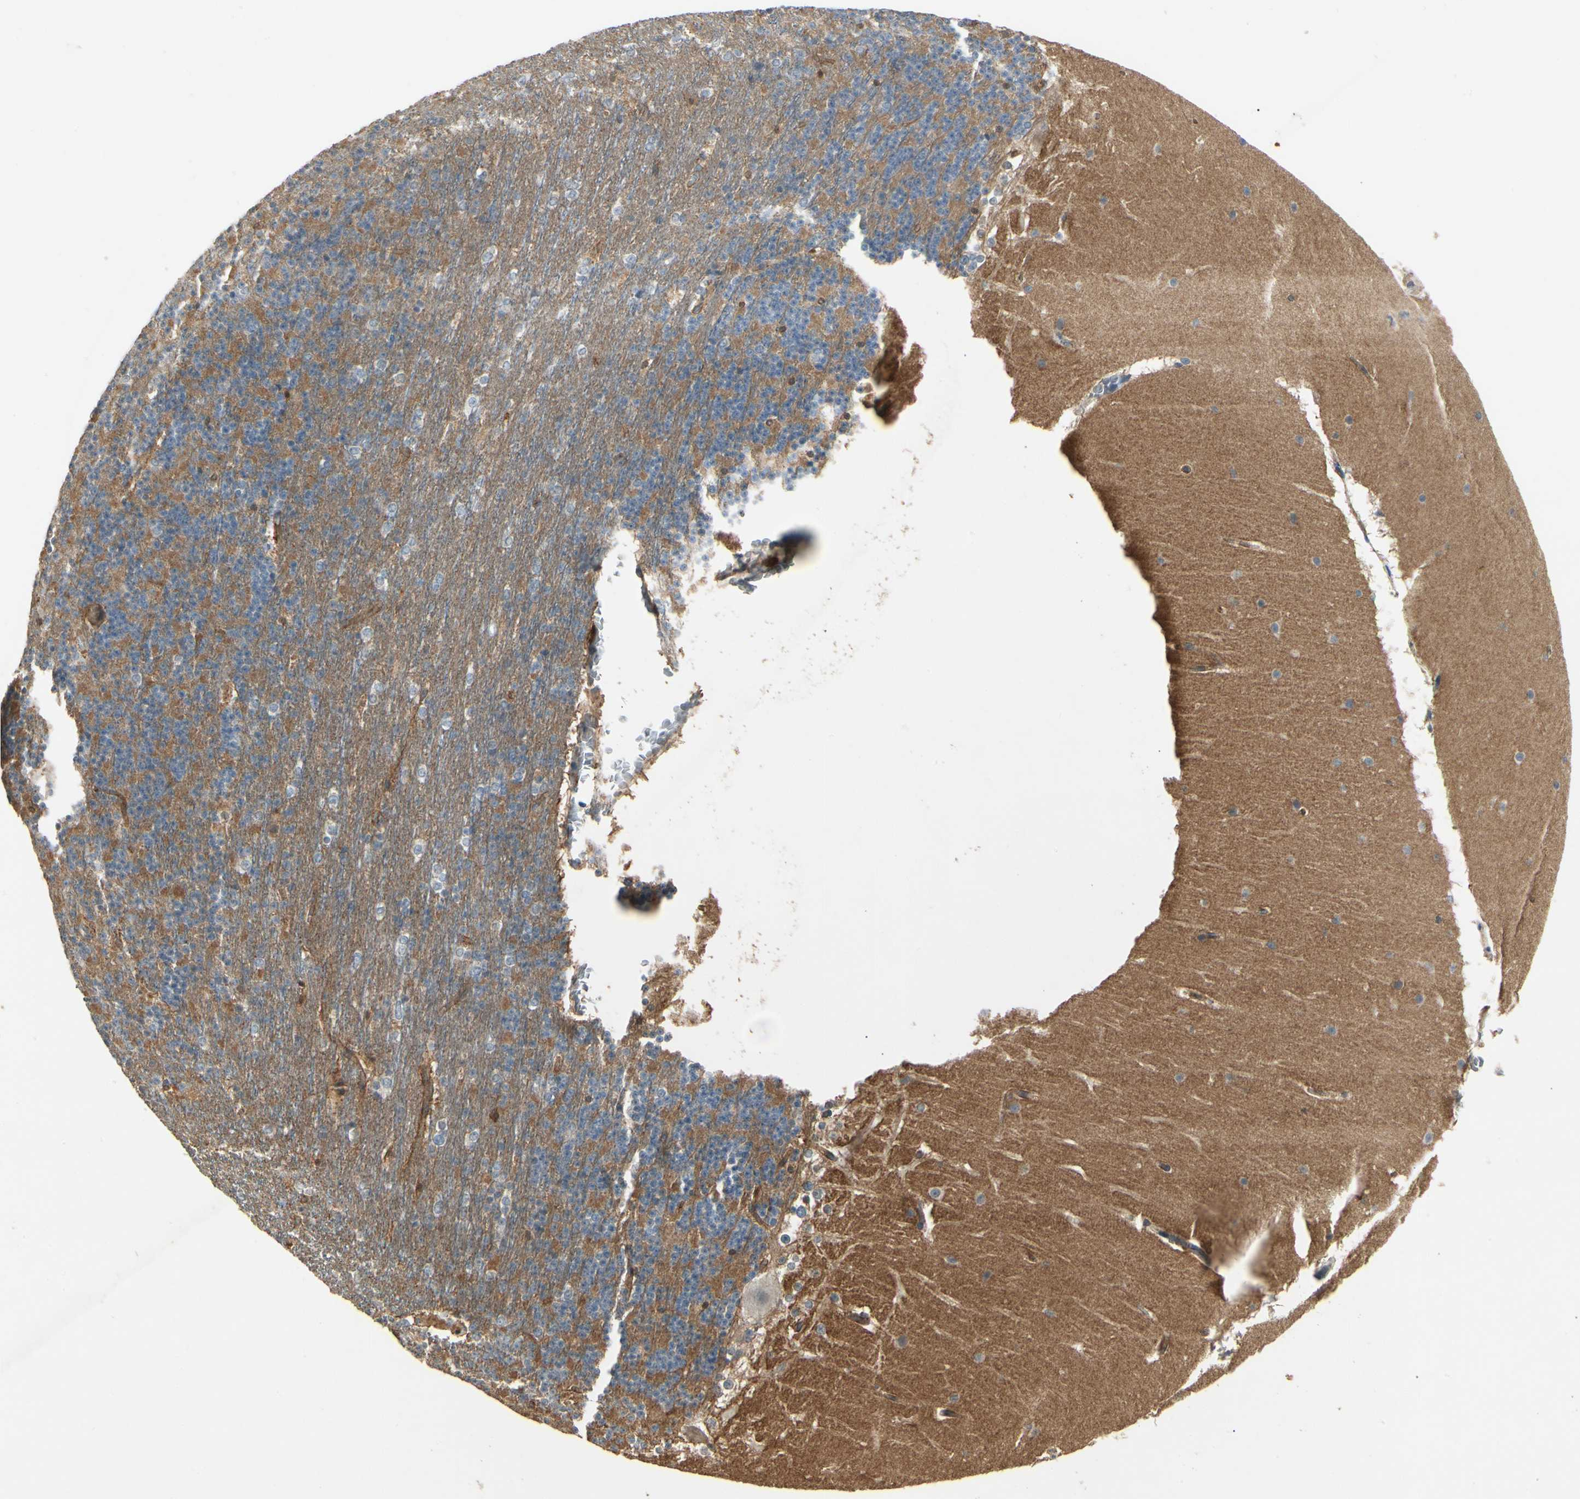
{"staining": {"intensity": "moderate", "quantity": "<25%", "location": "cytoplasmic/membranous"}, "tissue": "cerebellum", "cell_type": "Cells in granular layer", "image_type": "normal", "snomed": [{"axis": "morphology", "description": "Normal tissue, NOS"}, {"axis": "topography", "description": "Cerebellum"}], "caption": "DAB (3,3'-diaminobenzidine) immunohistochemical staining of benign cerebellum reveals moderate cytoplasmic/membranous protein staining in approximately <25% of cells in granular layer.", "gene": "RNF180", "patient": {"sex": "female", "age": 19}}